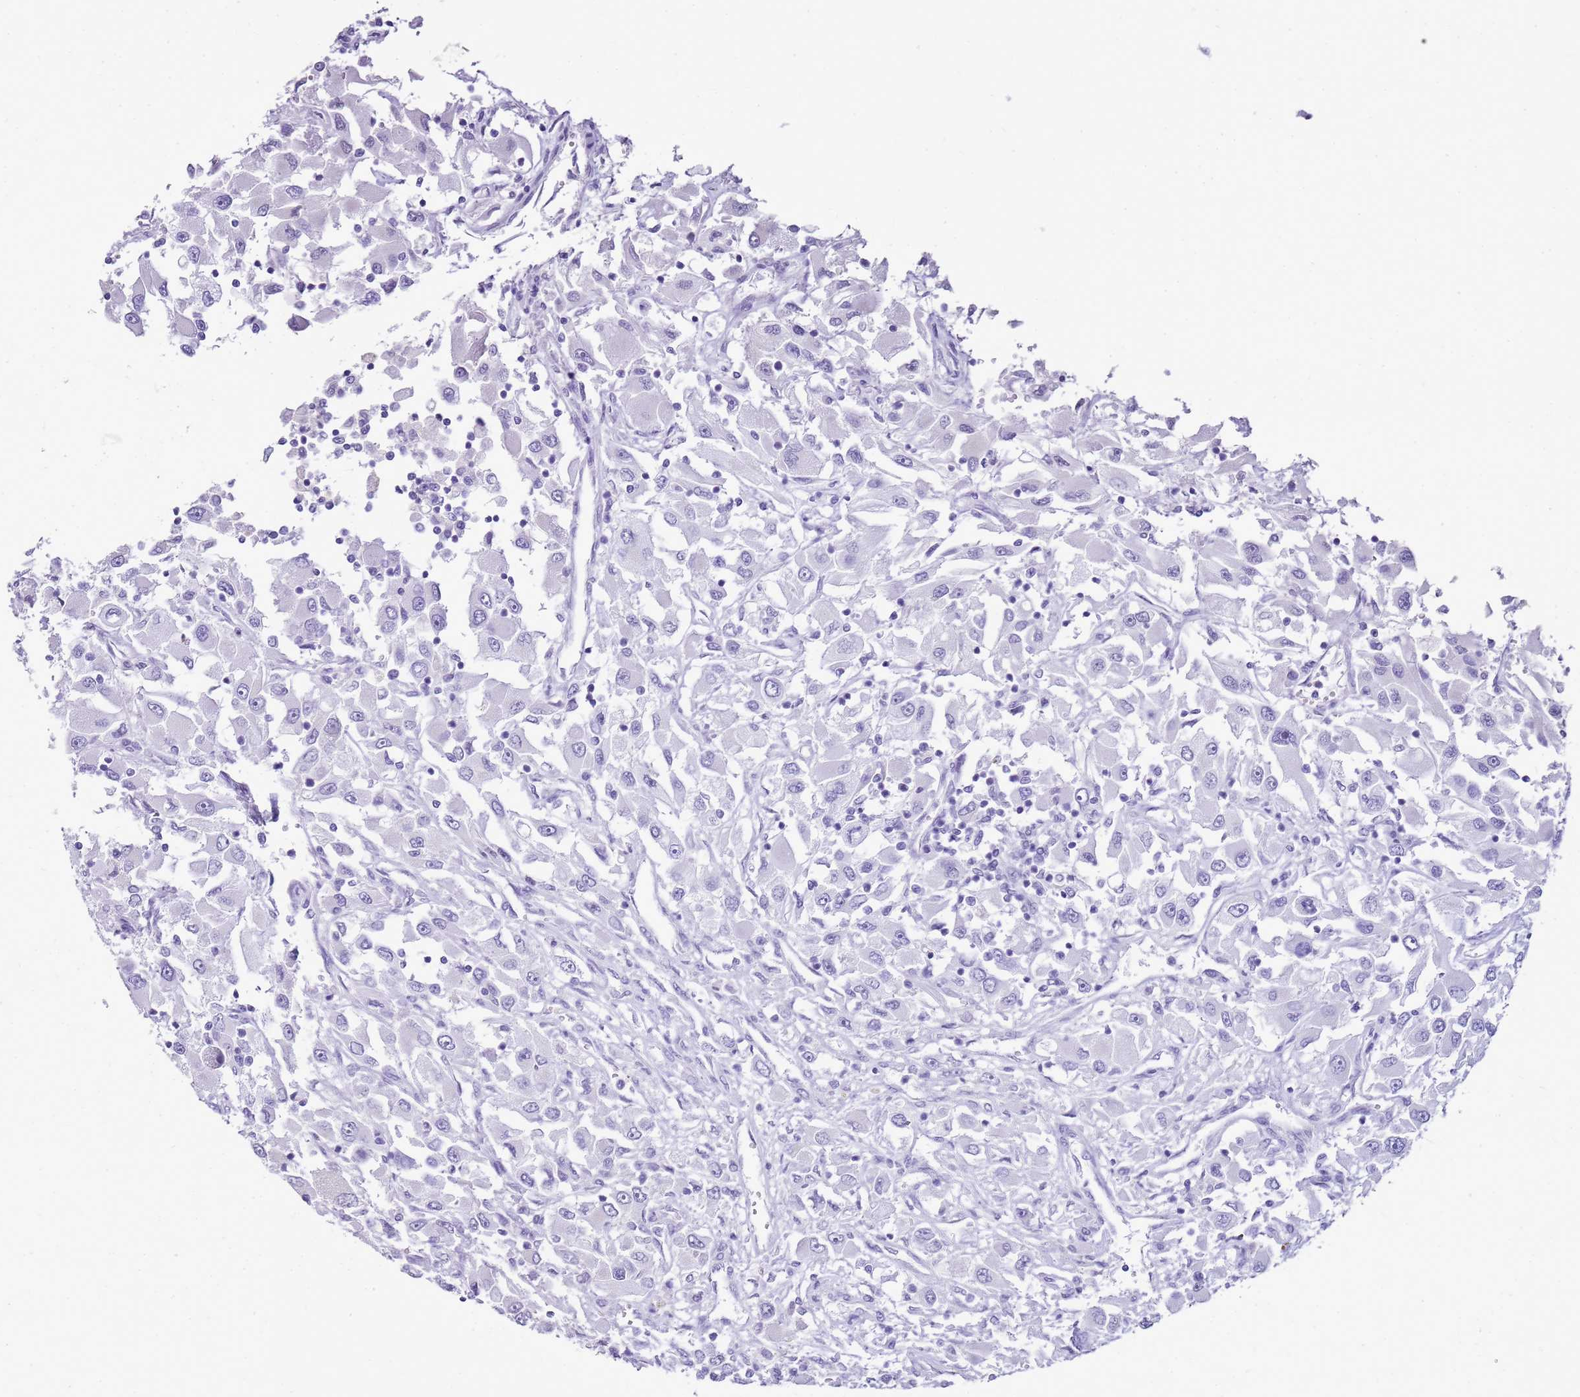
{"staining": {"intensity": "negative", "quantity": "none", "location": "none"}, "tissue": "renal cancer", "cell_type": "Tumor cells", "image_type": "cancer", "snomed": [{"axis": "morphology", "description": "Adenocarcinoma, NOS"}, {"axis": "topography", "description": "Kidney"}], "caption": "This is an IHC image of human renal adenocarcinoma. There is no staining in tumor cells.", "gene": "SULT1E1", "patient": {"sex": "female", "age": 52}}